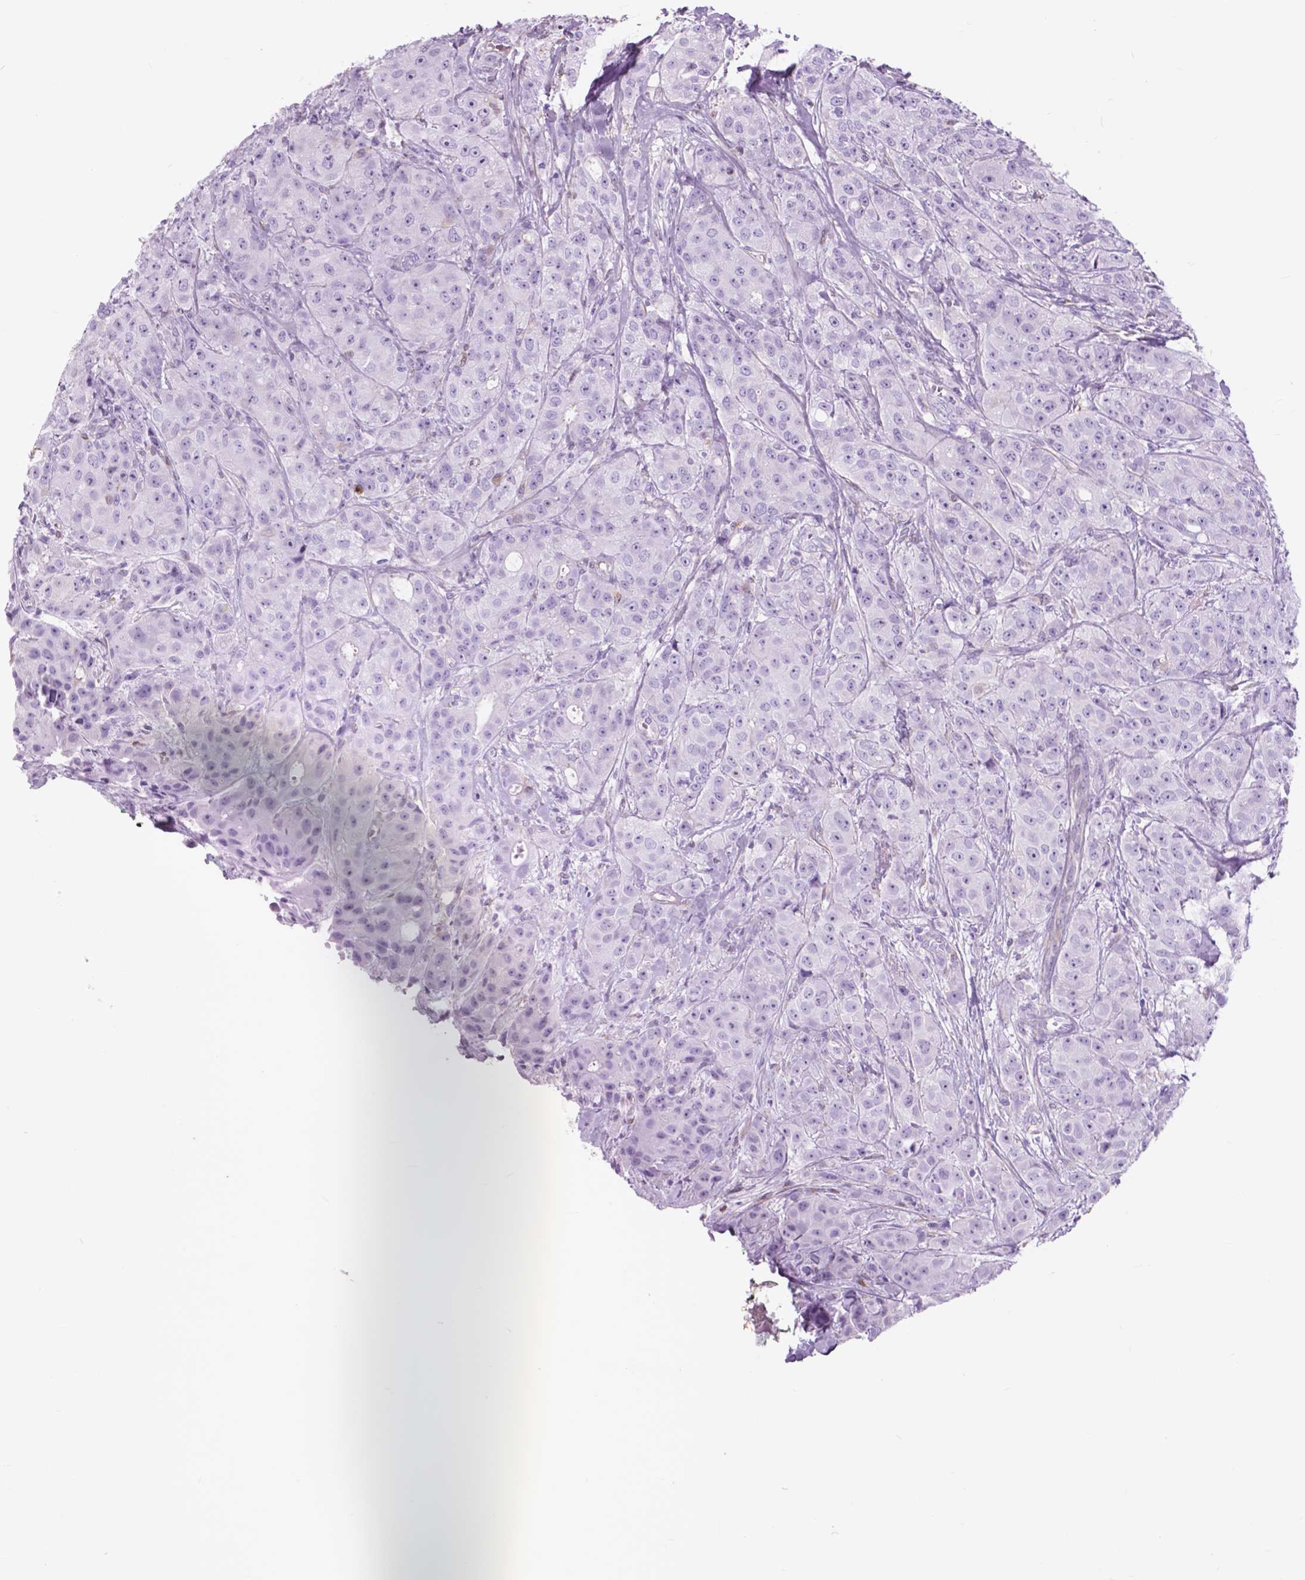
{"staining": {"intensity": "negative", "quantity": "none", "location": "none"}, "tissue": "breast cancer", "cell_type": "Tumor cells", "image_type": "cancer", "snomed": [{"axis": "morphology", "description": "Duct carcinoma"}, {"axis": "topography", "description": "Breast"}], "caption": "High power microscopy image of an IHC micrograph of breast invasive ductal carcinoma, revealing no significant expression in tumor cells.", "gene": "FXYD2", "patient": {"sex": "female", "age": 43}}